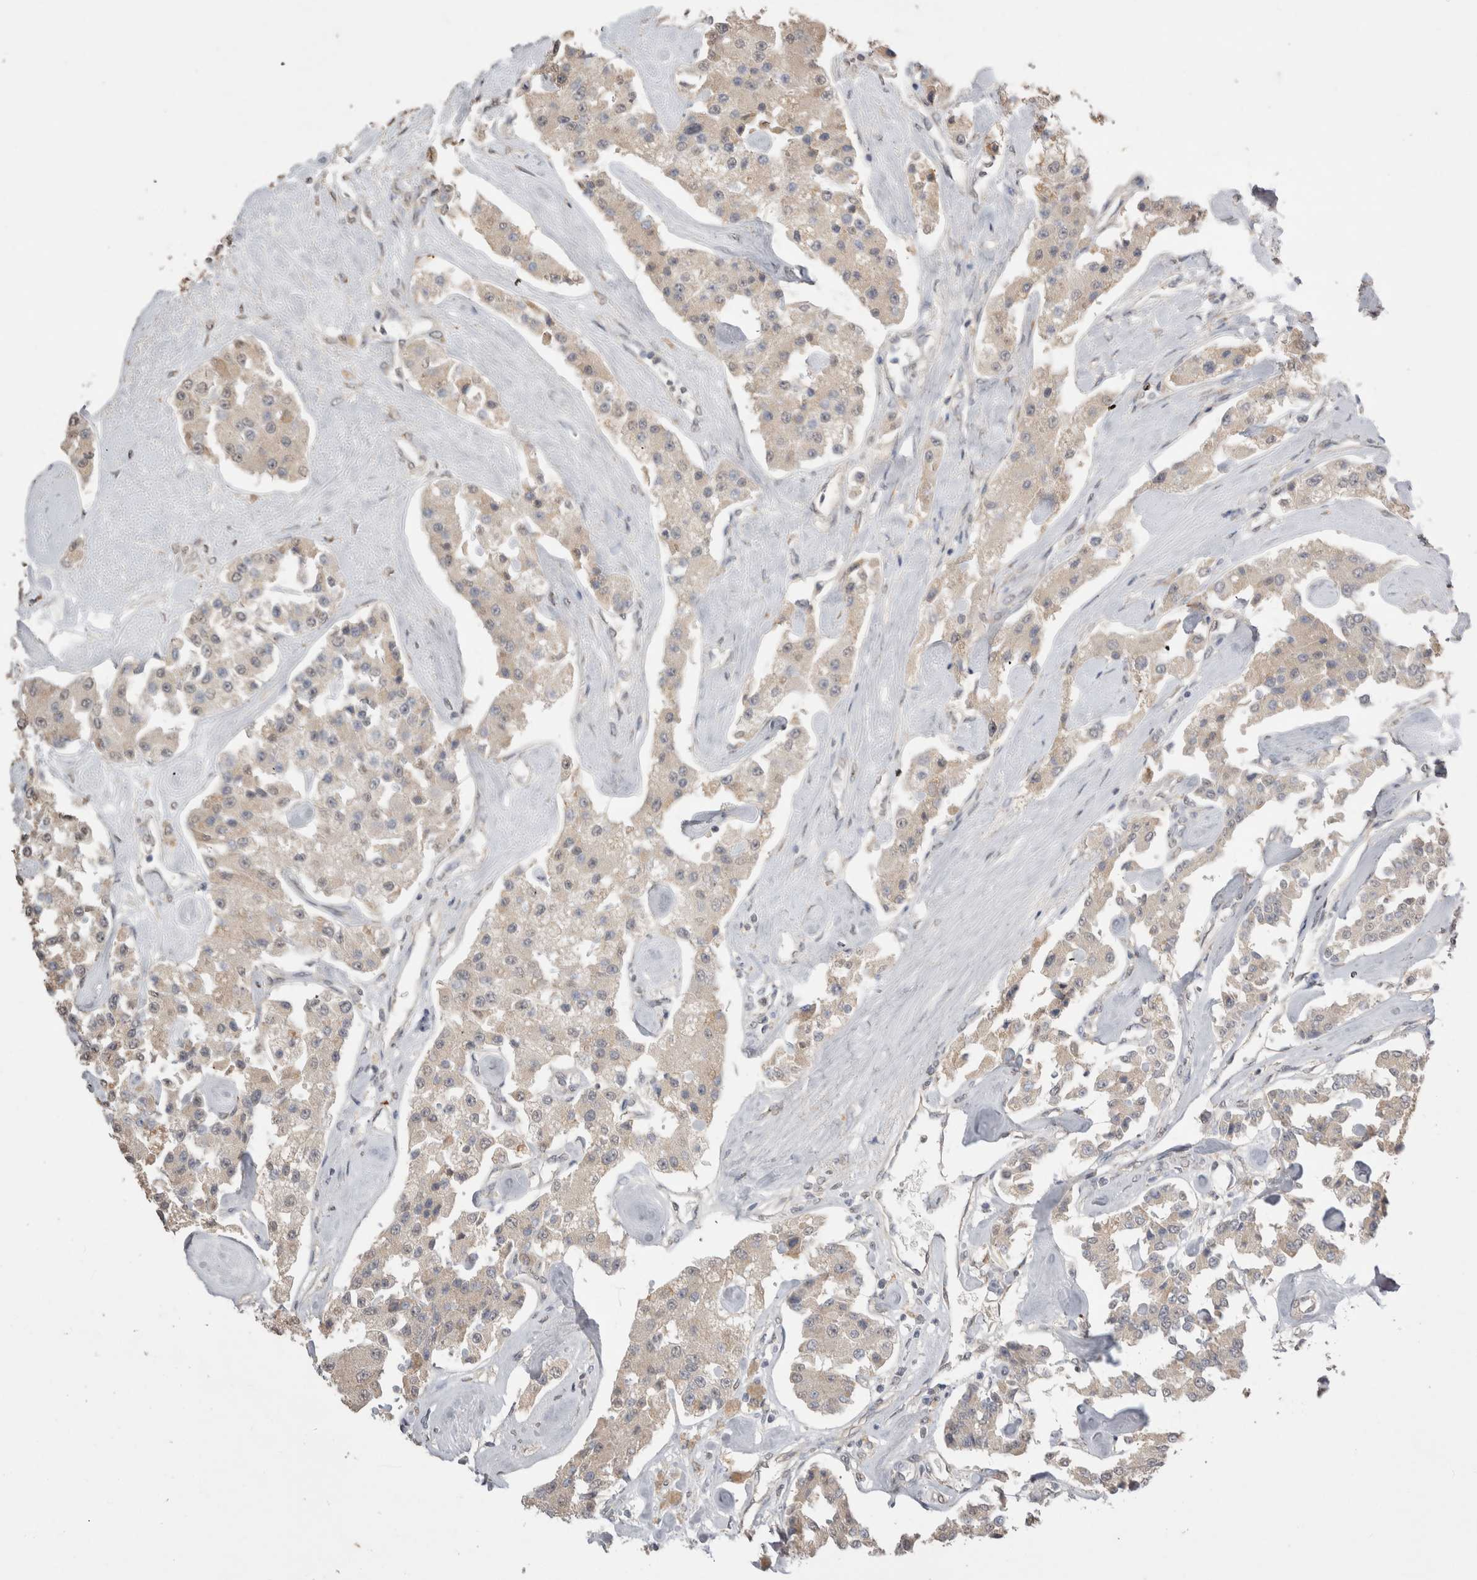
{"staining": {"intensity": "negative", "quantity": "none", "location": "none"}, "tissue": "carcinoid", "cell_type": "Tumor cells", "image_type": "cancer", "snomed": [{"axis": "morphology", "description": "Carcinoid, malignant, NOS"}, {"axis": "topography", "description": "Pancreas"}], "caption": "Photomicrograph shows no significant protein positivity in tumor cells of malignant carcinoid.", "gene": "NAALADL2", "patient": {"sex": "male", "age": 41}}